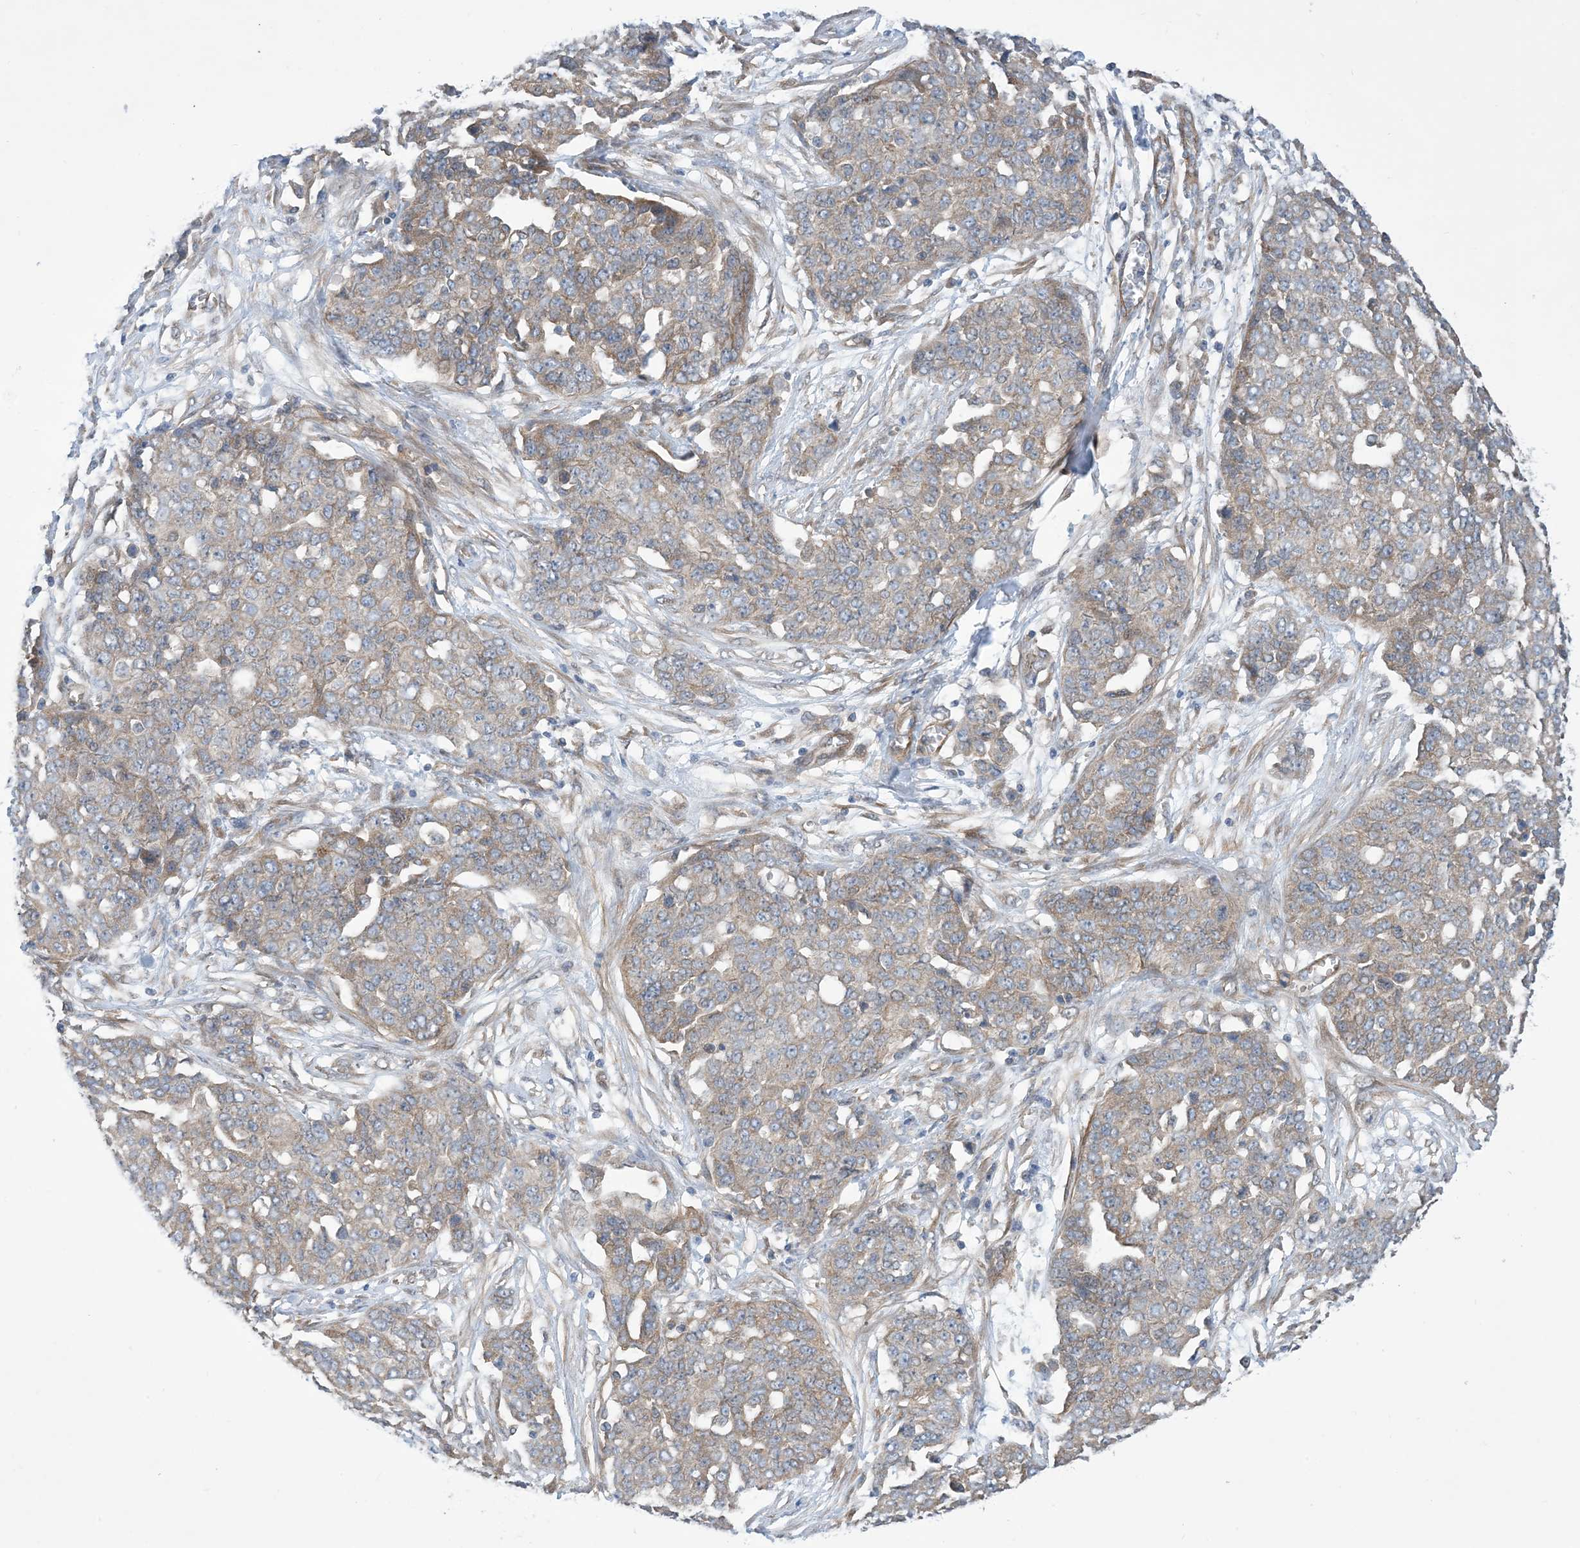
{"staining": {"intensity": "weak", "quantity": ">75%", "location": "cytoplasmic/membranous"}, "tissue": "ovarian cancer", "cell_type": "Tumor cells", "image_type": "cancer", "snomed": [{"axis": "morphology", "description": "Cystadenocarcinoma, serous, NOS"}, {"axis": "topography", "description": "Soft tissue"}, {"axis": "topography", "description": "Ovary"}], "caption": "Human ovarian cancer stained with a brown dye shows weak cytoplasmic/membranous positive positivity in approximately >75% of tumor cells.", "gene": "EHBP1", "patient": {"sex": "female", "age": 57}}